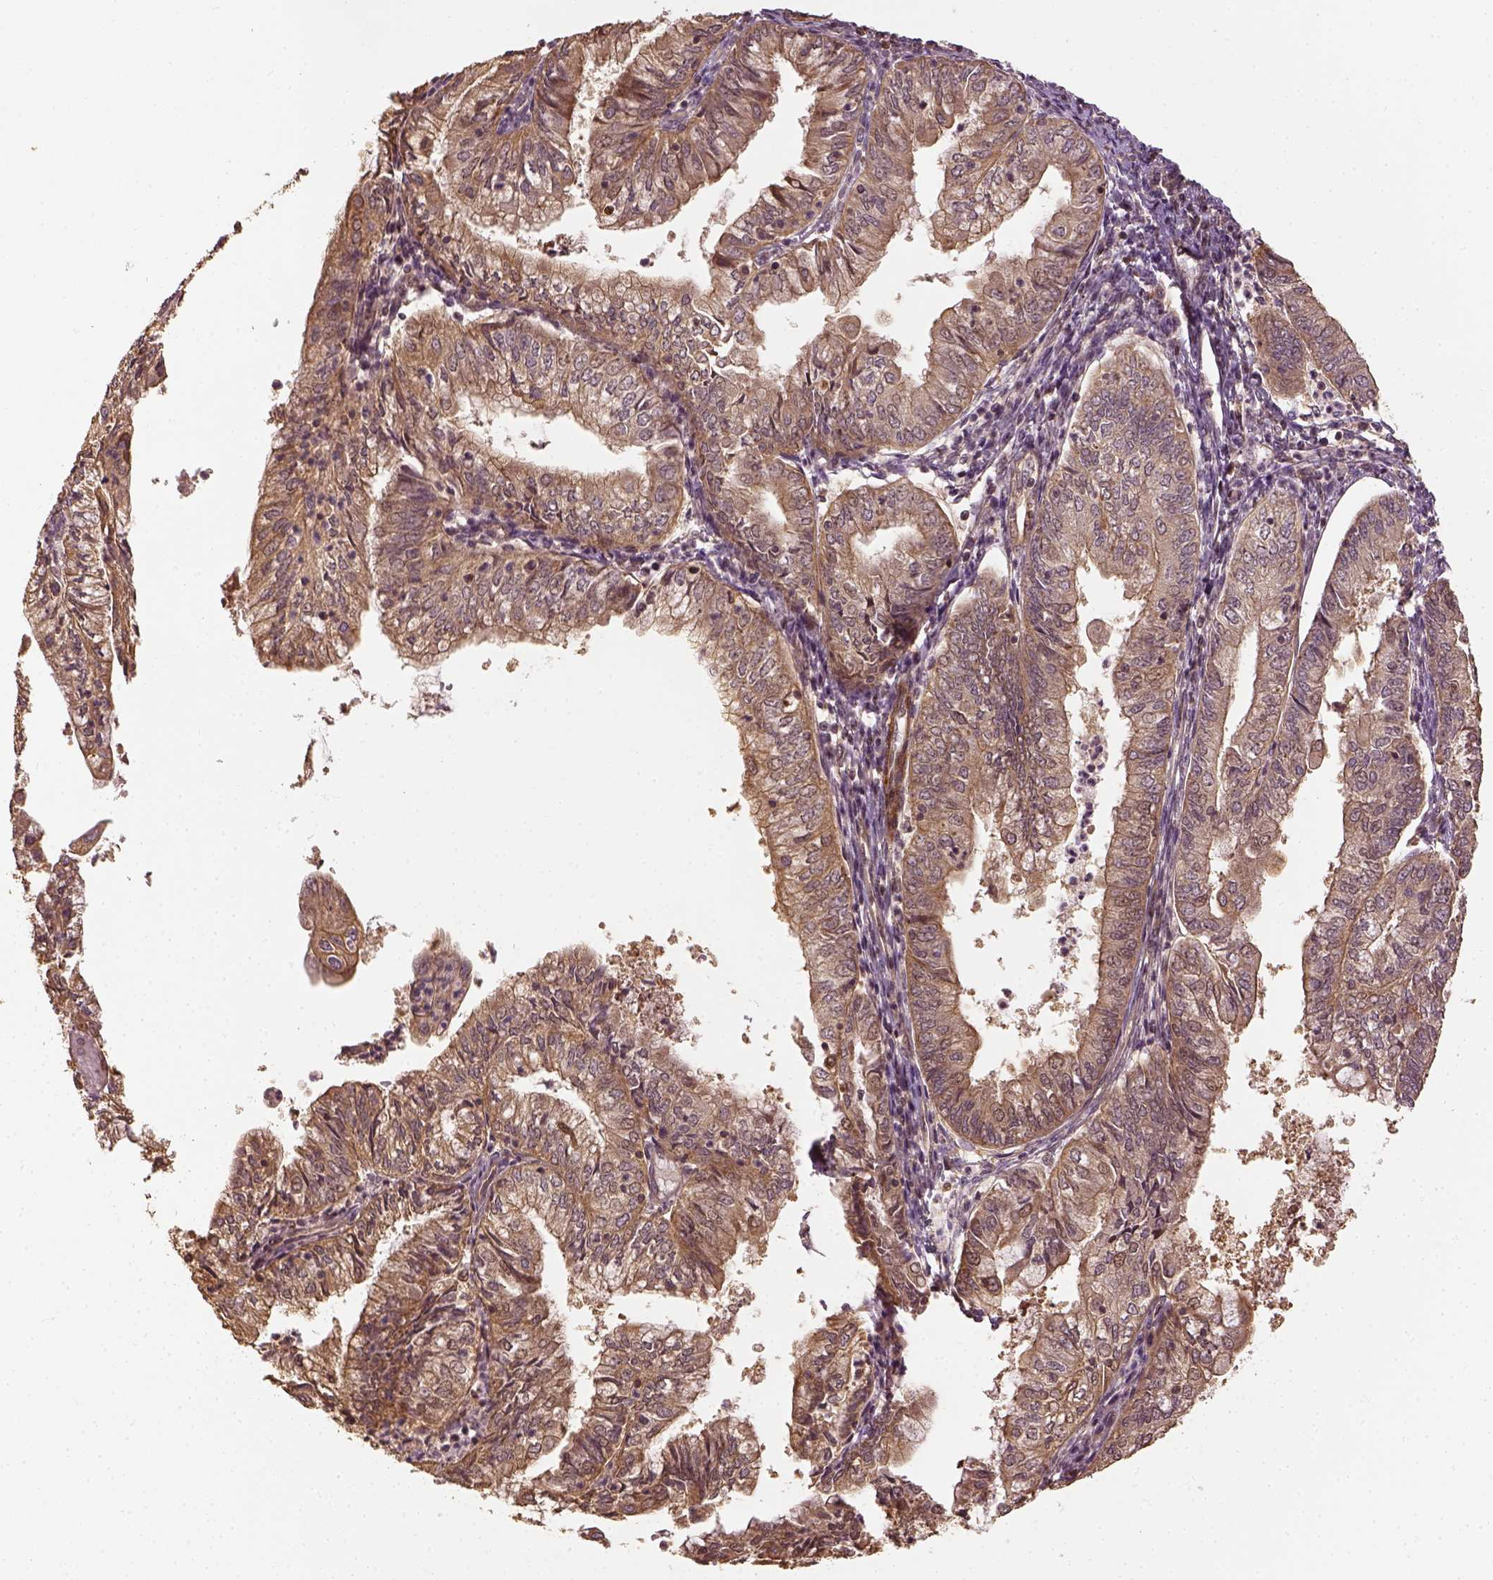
{"staining": {"intensity": "moderate", "quantity": ">75%", "location": "cytoplasmic/membranous"}, "tissue": "endometrial cancer", "cell_type": "Tumor cells", "image_type": "cancer", "snomed": [{"axis": "morphology", "description": "Adenocarcinoma, NOS"}, {"axis": "topography", "description": "Endometrium"}], "caption": "Endometrial cancer stained for a protein (brown) reveals moderate cytoplasmic/membranous positive staining in about >75% of tumor cells.", "gene": "VEGFA", "patient": {"sex": "female", "age": 55}}